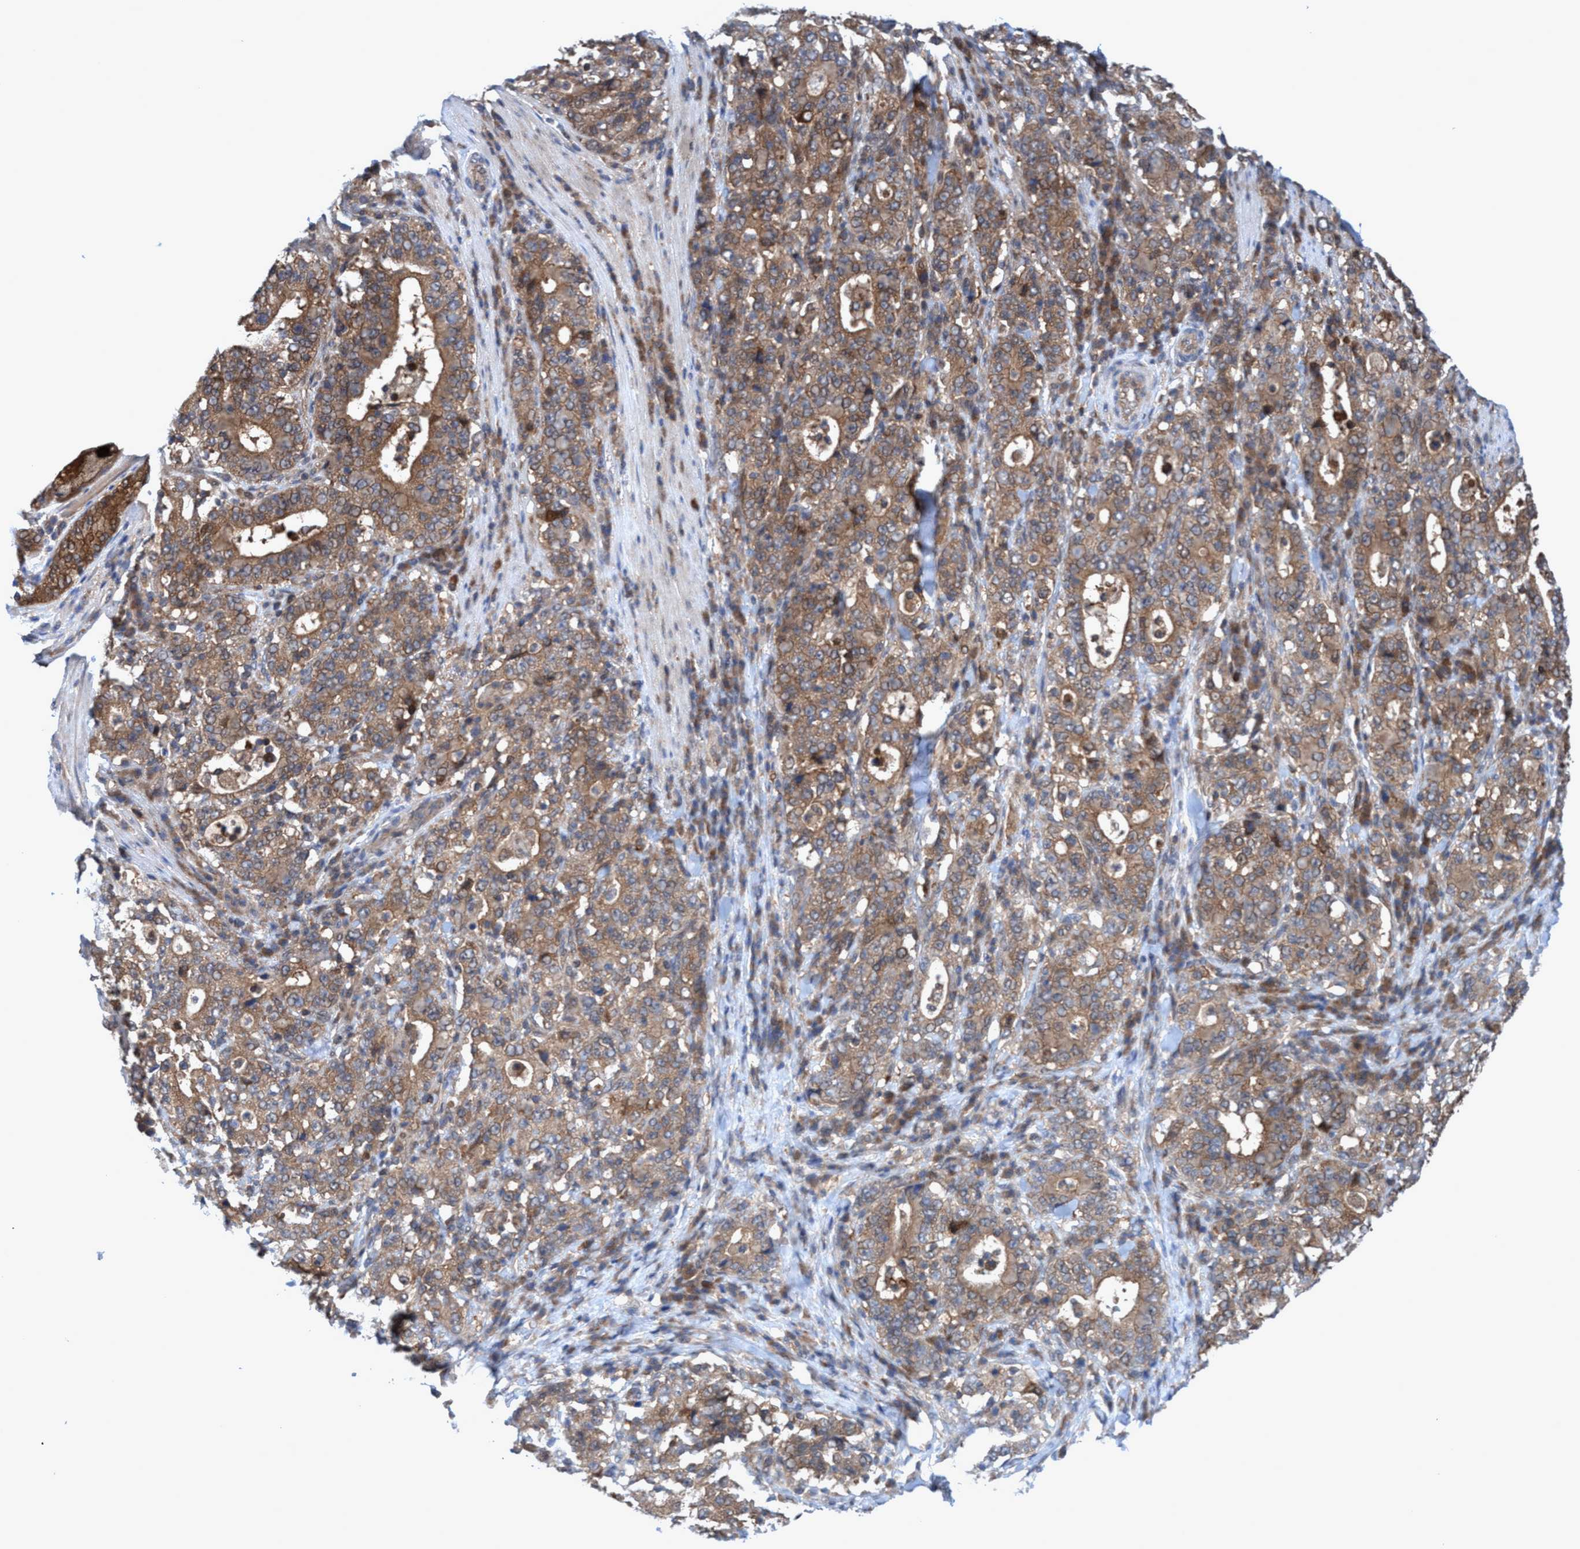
{"staining": {"intensity": "moderate", "quantity": ">75%", "location": "cytoplasmic/membranous"}, "tissue": "stomach cancer", "cell_type": "Tumor cells", "image_type": "cancer", "snomed": [{"axis": "morphology", "description": "Normal tissue, NOS"}, {"axis": "morphology", "description": "Adenocarcinoma, NOS"}, {"axis": "topography", "description": "Stomach, upper"}, {"axis": "topography", "description": "Stomach"}], "caption": "Immunohistochemistry histopathology image of stomach adenocarcinoma stained for a protein (brown), which demonstrates medium levels of moderate cytoplasmic/membranous positivity in about >75% of tumor cells.", "gene": "GLOD4", "patient": {"sex": "male", "age": 59}}